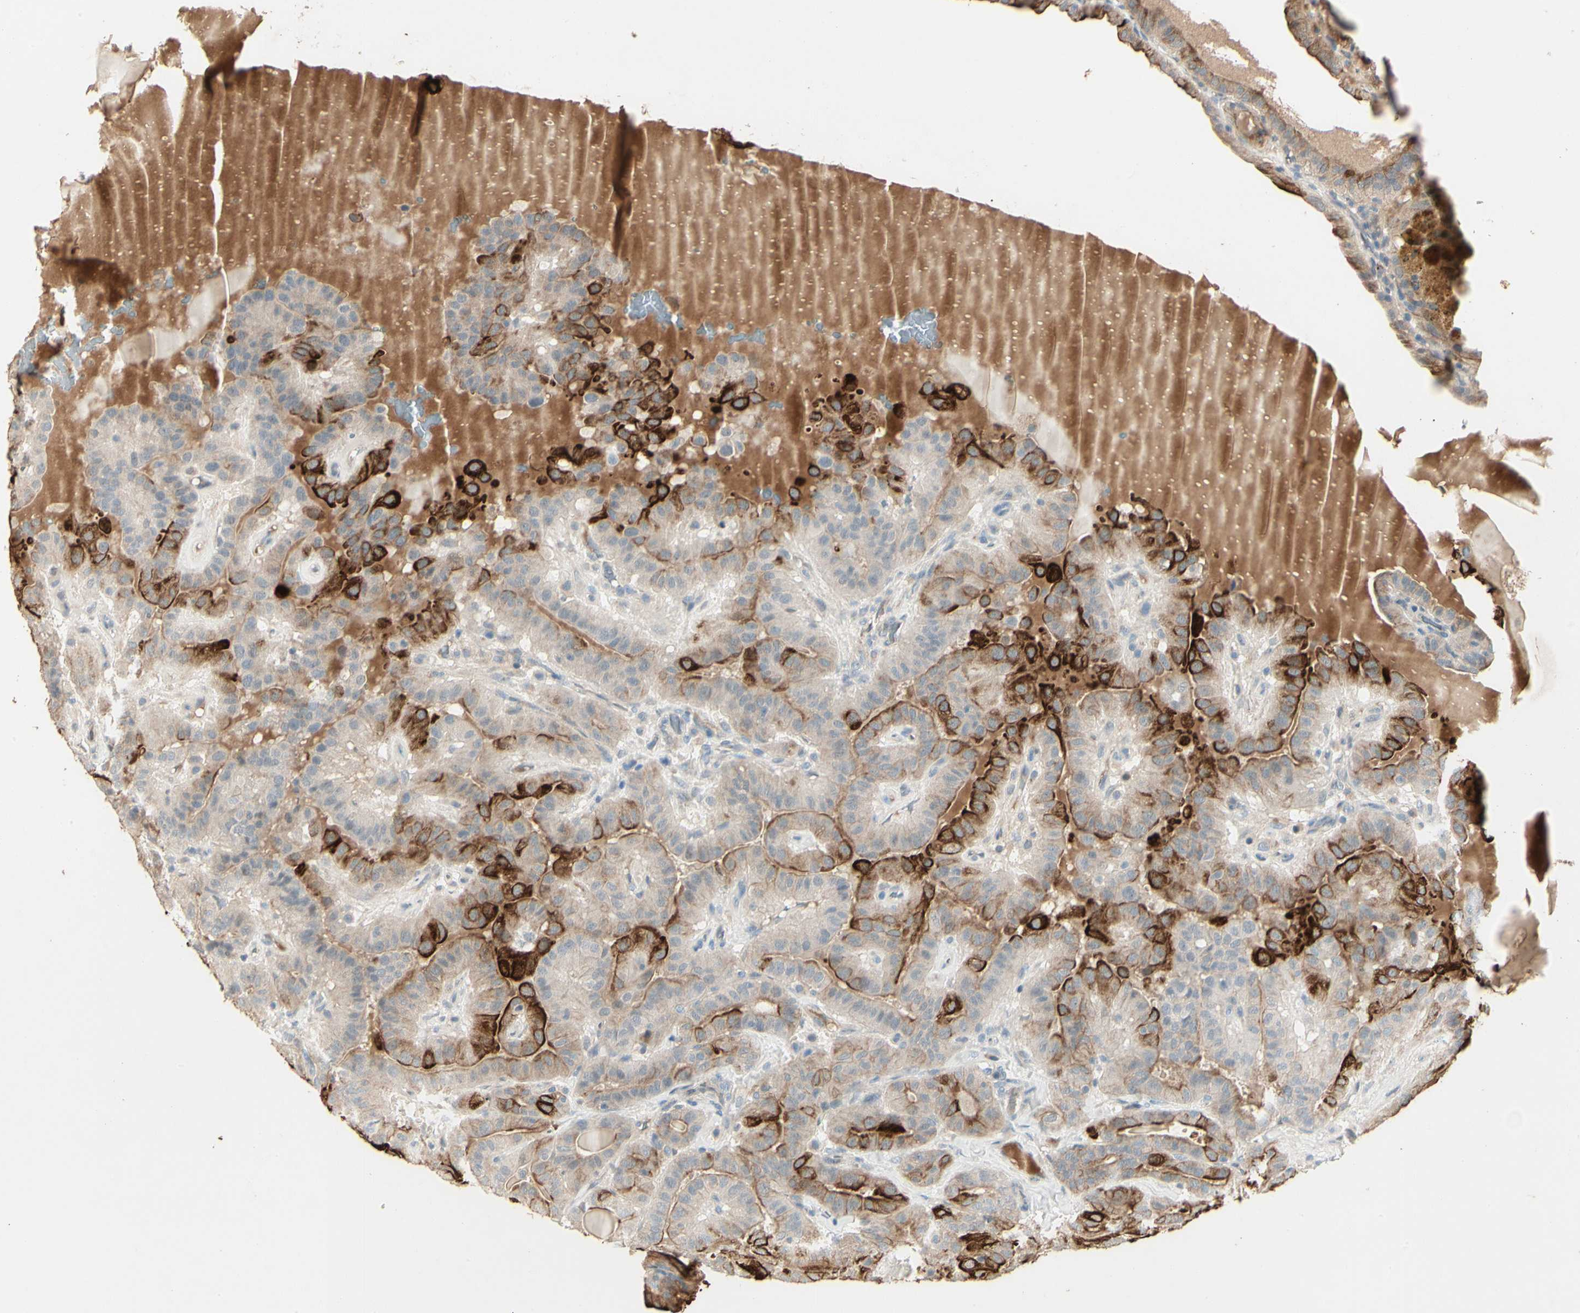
{"staining": {"intensity": "strong", "quantity": "<25%", "location": "cytoplasmic/membranous"}, "tissue": "thyroid cancer", "cell_type": "Tumor cells", "image_type": "cancer", "snomed": [{"axis": "morphology", "description": "Papillary adenocarcinoma, NOS"}, {"axis": "topography", "description": "Thyroid gland"}], "caption": "Strong cytoplasmic/membranous expression is present in approximately <25% of tumor cells in papillary adenocarcinoma (thyroid). Using DAB (brown) and hematoxylin (blue) stains, captured at high magnification using brightfield microscopy.", "gene": "SKIL", "patient": {"sex": "male", "age": 77}}